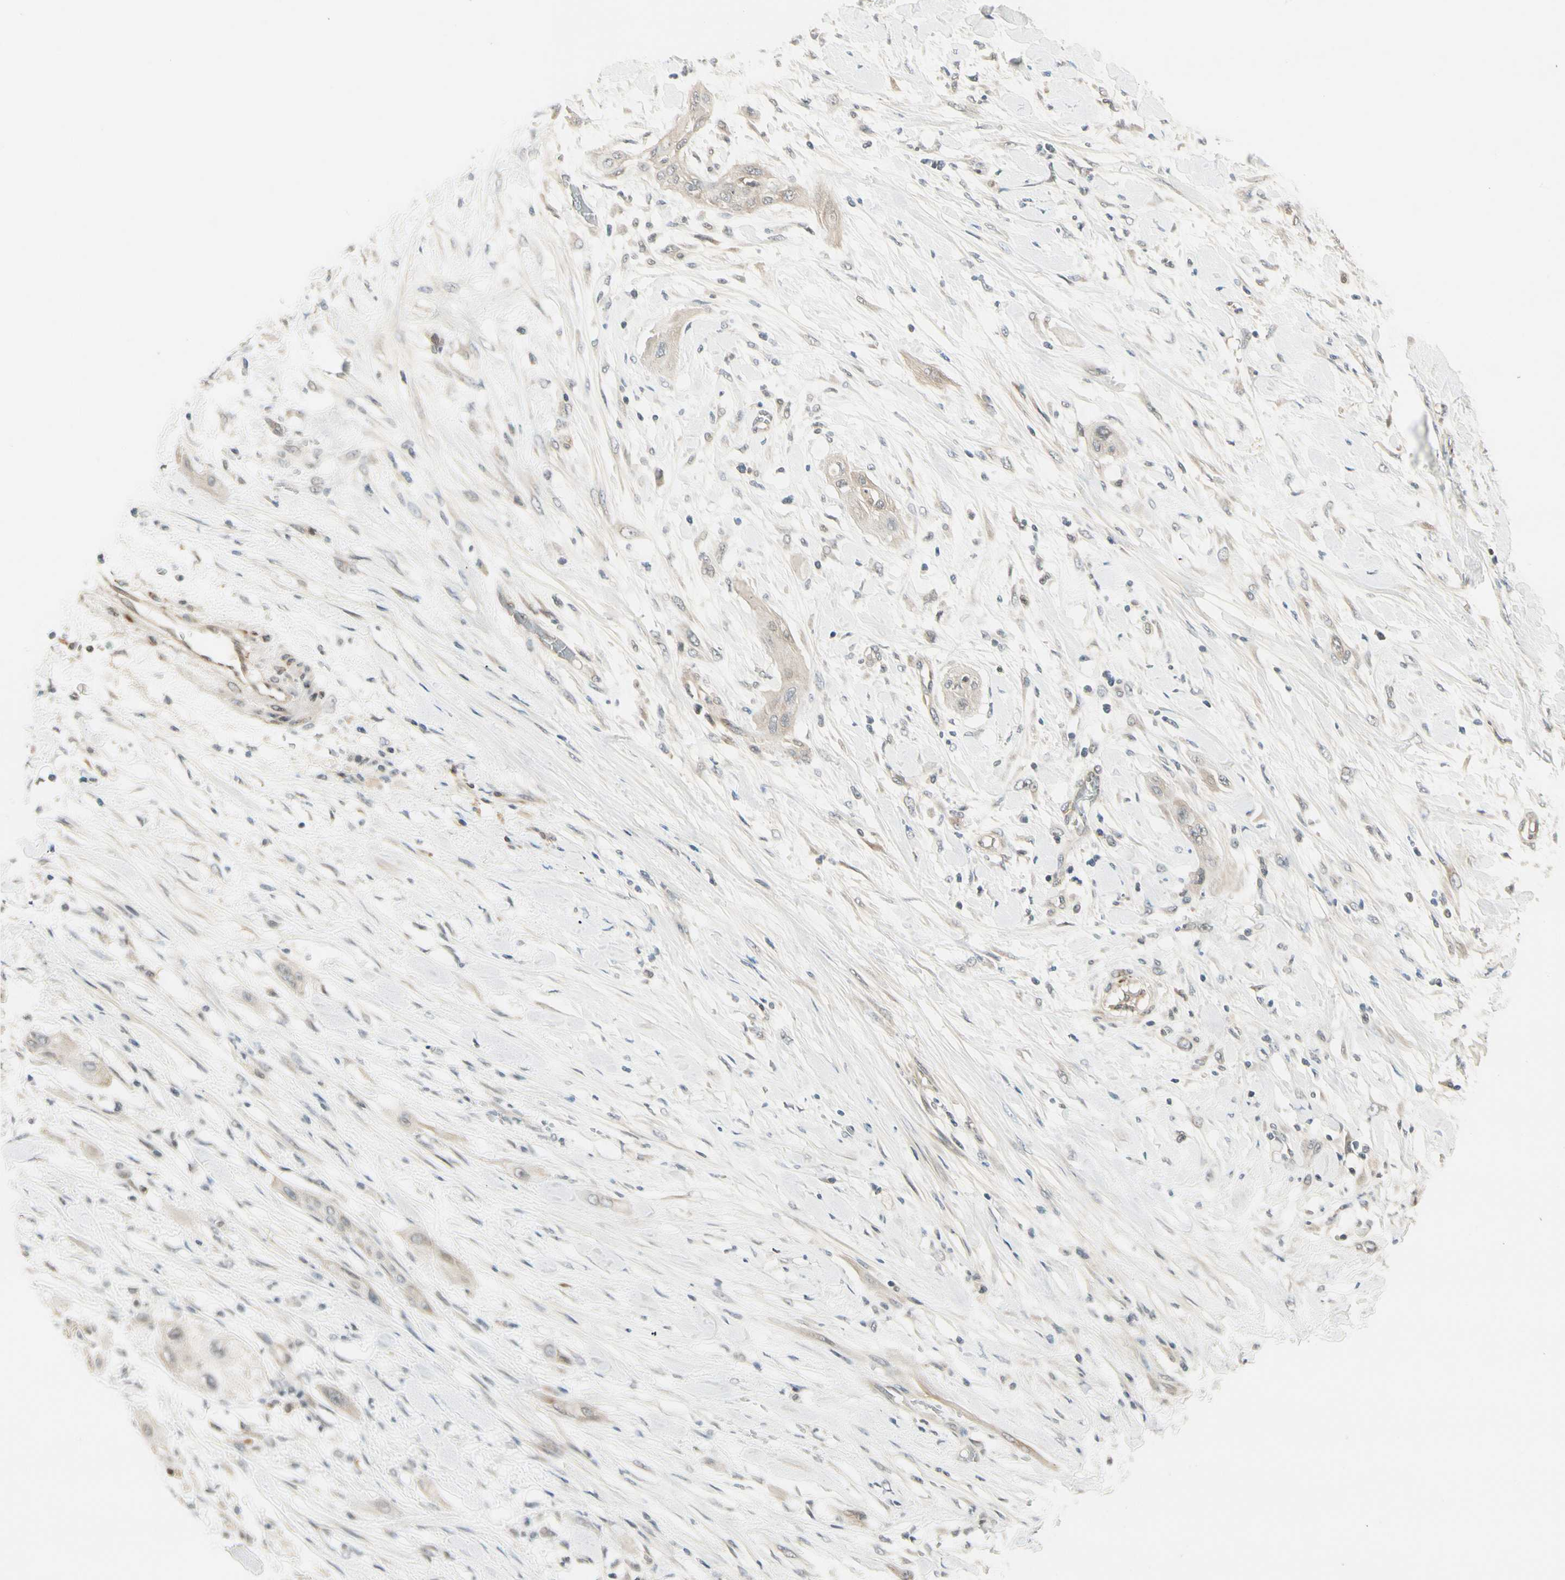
{"staining": {"intensity": "weak", "quantity": "<25%", "location": "cytoplasmic/membranous"}, "tissue": "lung cancer", "cell_type": "Tumor cells", "image_type": "cancer", "snomed": [{"axis": "morphology", "description": "Squamous cell carcinoma, NOS"}, {"axis": "topography", "description": "Lung"}], "caption": "An IHC histopathology image of lung cancer is shown. There is no staining in tumor cells of lung cancer.", "gene": "EPHB3", "patient": {"sex": "female", "age": 47}}